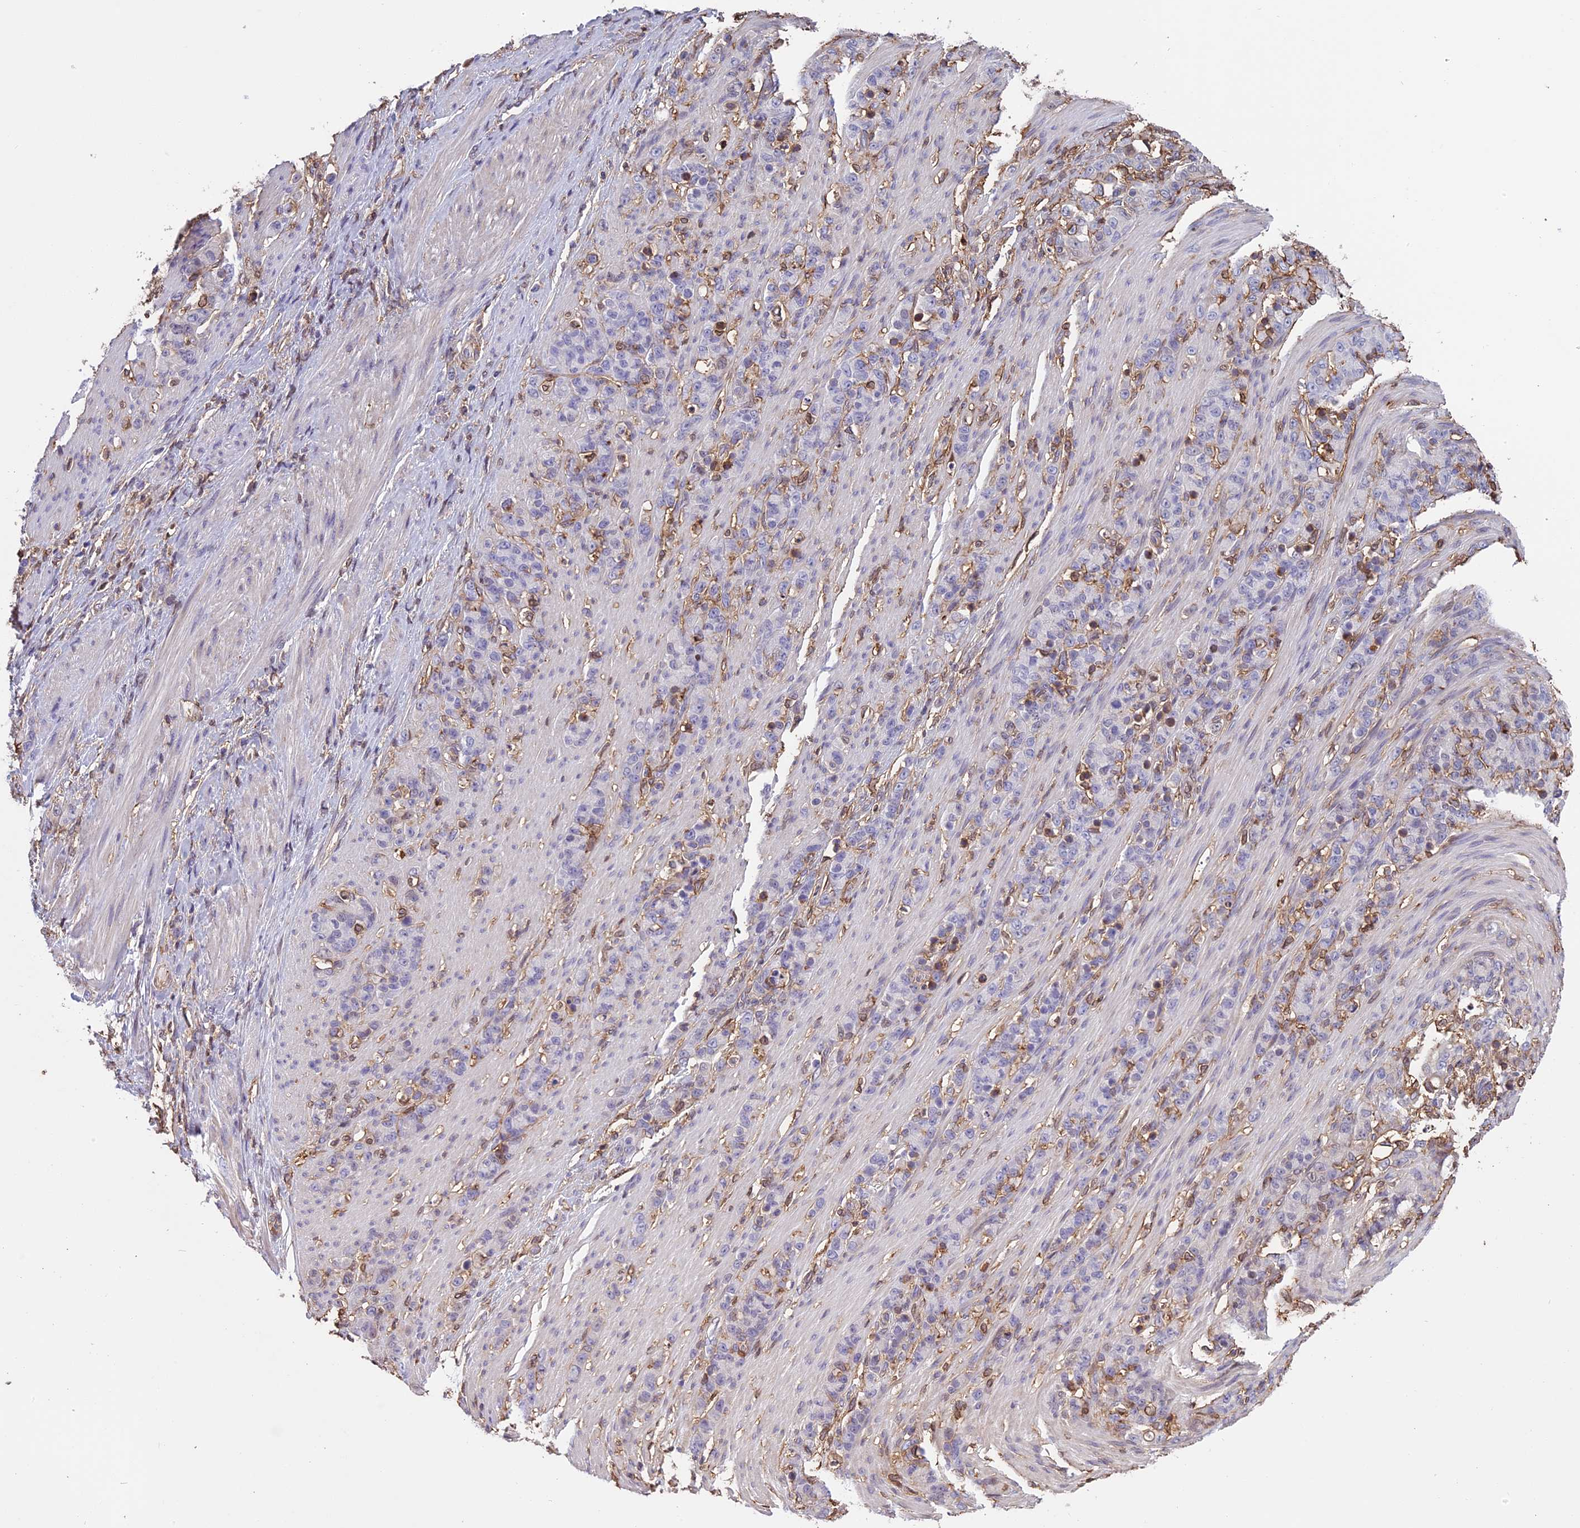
{"staining": {"intensity": "negative", "quantity": "none", "location": "none"}, "tissue": "stomach cancer", "cell_type": "Tumor cells", "image_type": "cancer", "snomed": [{"axis": "morphology", "description": "Adenocarcinoma, NOS"}, {"axis": "topography", "description": "Stomach"}], "caption": "The histopathology image exhibits no staining of tumor cells in adenocarcinoma (stomach).", "gene": "TMEM255B", "patient": {"sex": "female", "age": 79}}